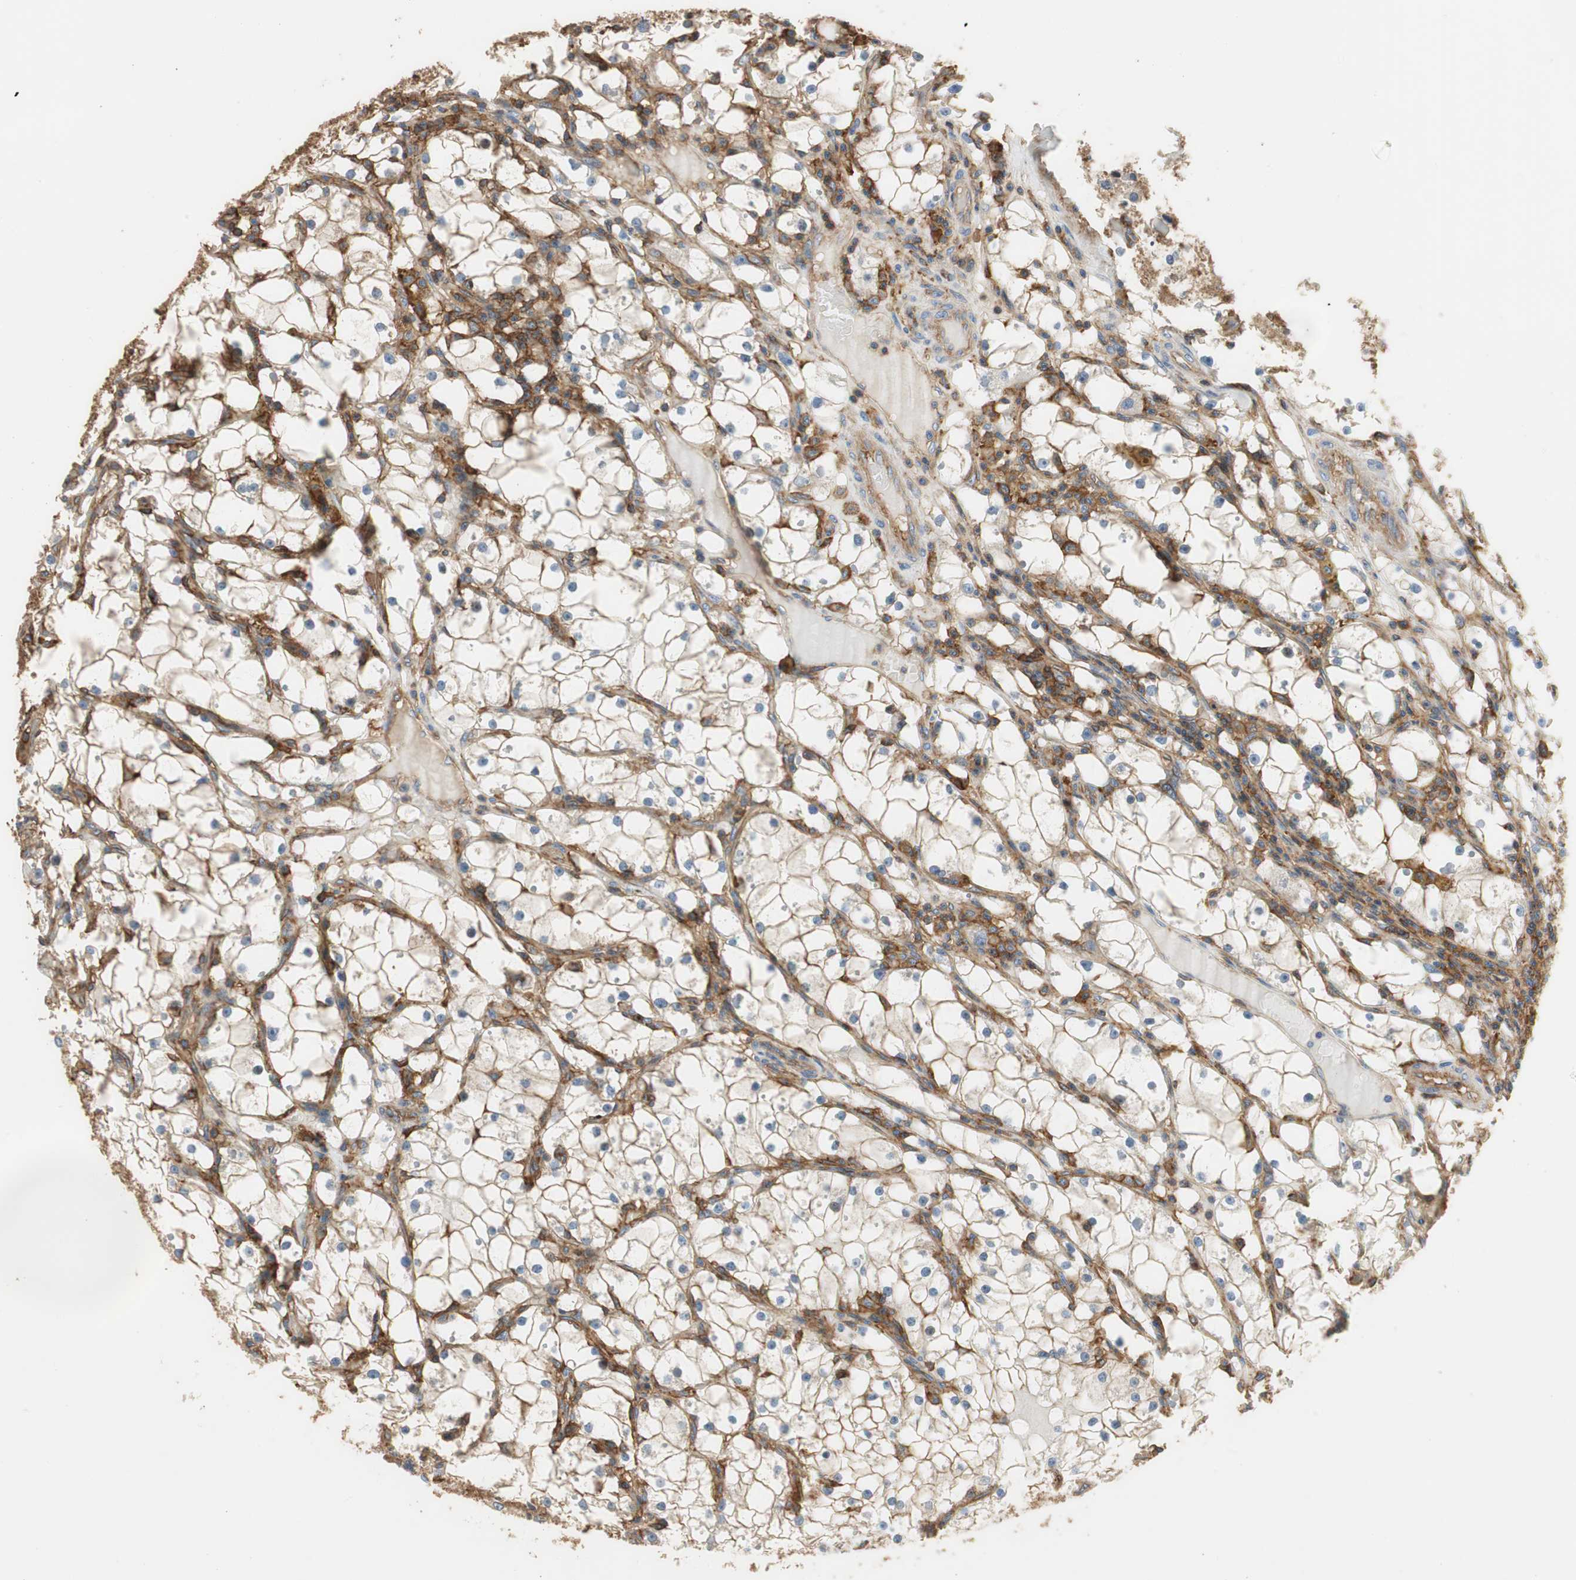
{"staining": {"intensity": "negative", "quantity": "none", "location": "none"}, "tissue": "renal cancer", "cell_type": "Tumor cells", "image_type": "cancer", "snomed": [{"axis": "morphology", "description": "Adenocarcinoma, NOS"}, {"axis": "topography", "description": "Kidney"}], "caption": "Human renal cancer stained for a protein using immunohistochemistry (IHC) shows no staining in tumor cells.", "gene": "IL1RL1", "patient": {"sex": "male", "age": 56}}